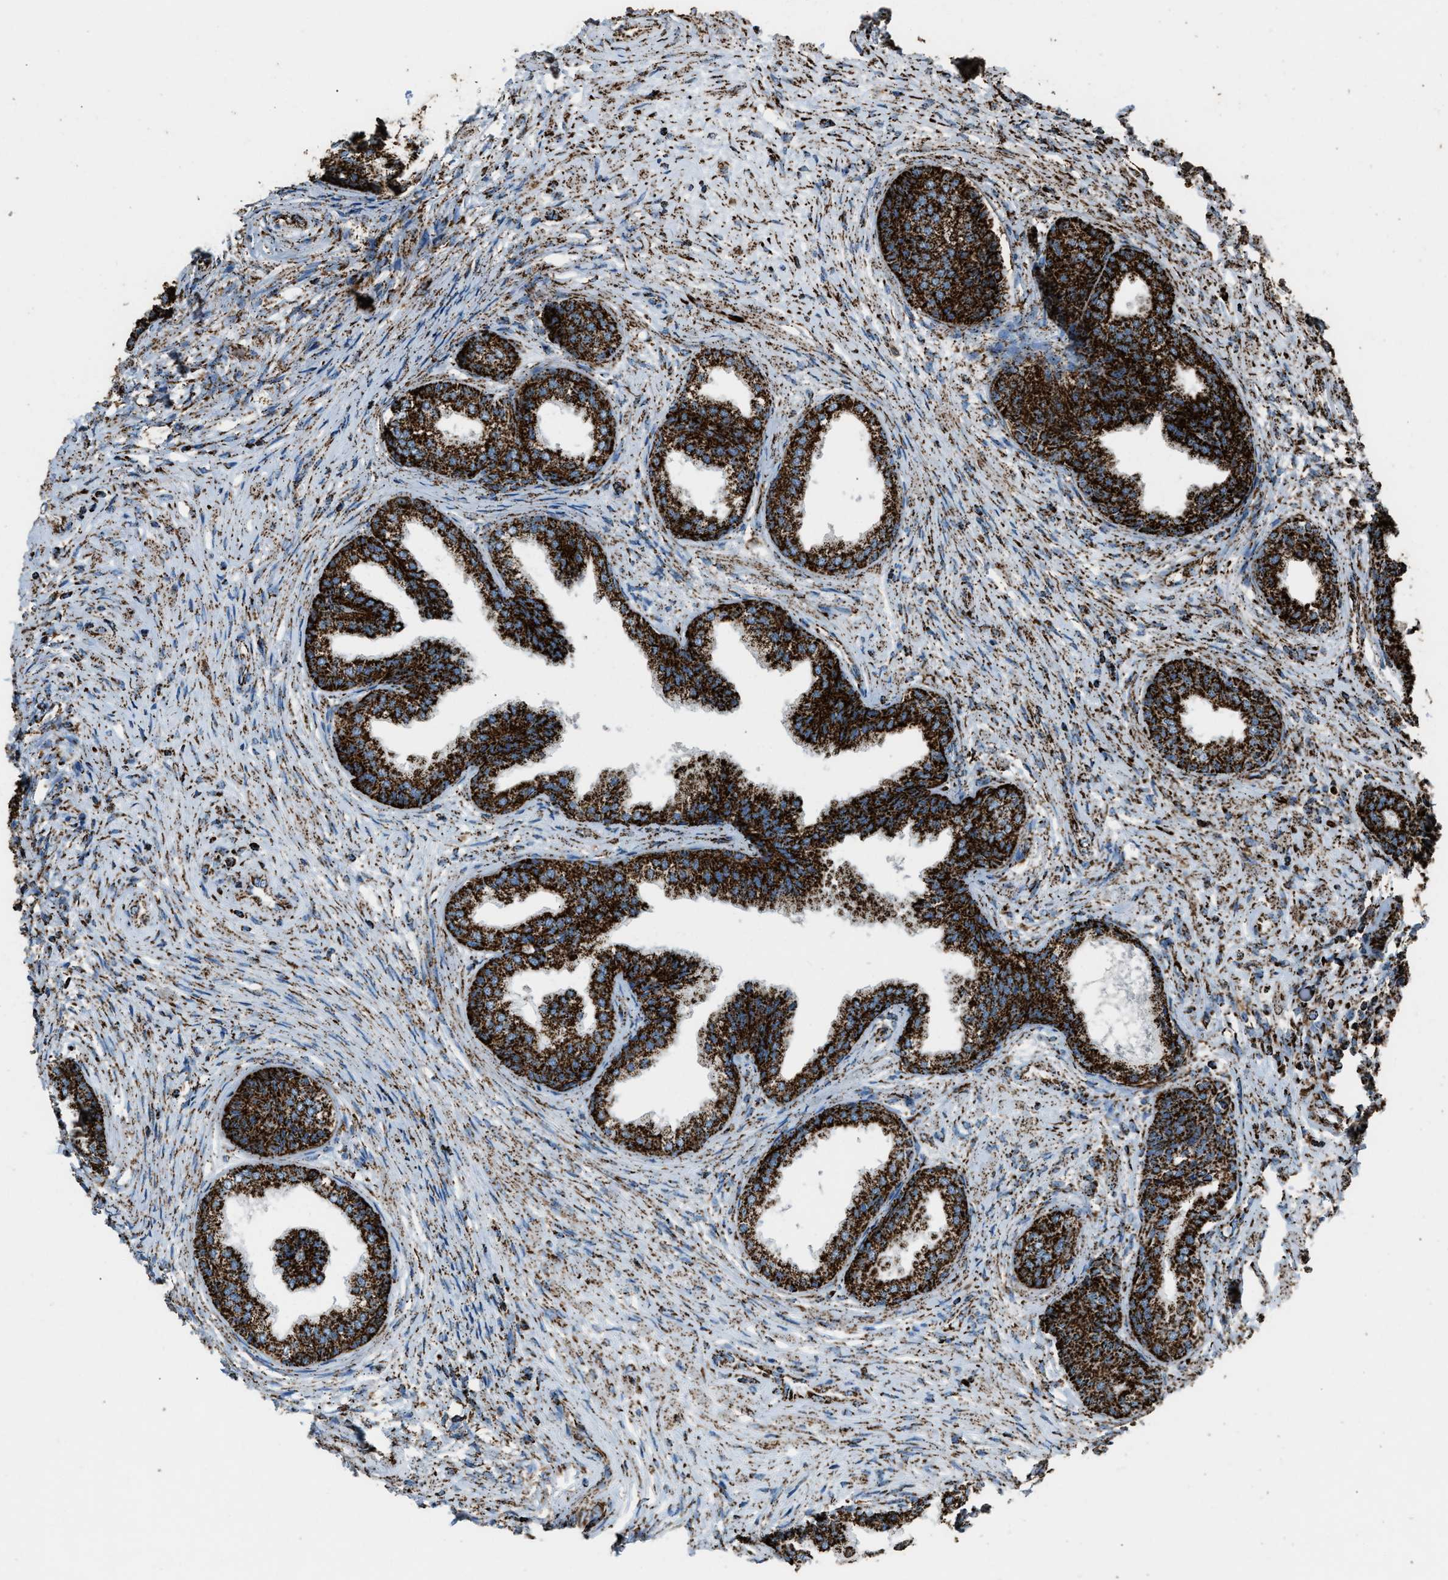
{"staining": {"intensity": "strong", "quantity": ">75%", "location": "cytoplasmic/membranous"}, "tissue": "prostate", "cell_type": "Glandular cells", "image_type": "normal", "snomed": [{"axis": "morphology", "description": "Normal tissue, NOS"}, {"axis": "topography", "description": "Prostate"}], "caption": "DAB (3,3'-diaminobenzidine) immunohistochemical staining of benign prostate exhibits strong cytoplasmic/membranous protein positivity in about >75% of glandular cells. The staining was performed using DAB (3,3'-diaminobenzidine), with brown indicating positive protein expression. Nuclei are stained blue with hematoxylin.", "gene": "MDH2", "patient": {"sex": "male", "age": 76}}